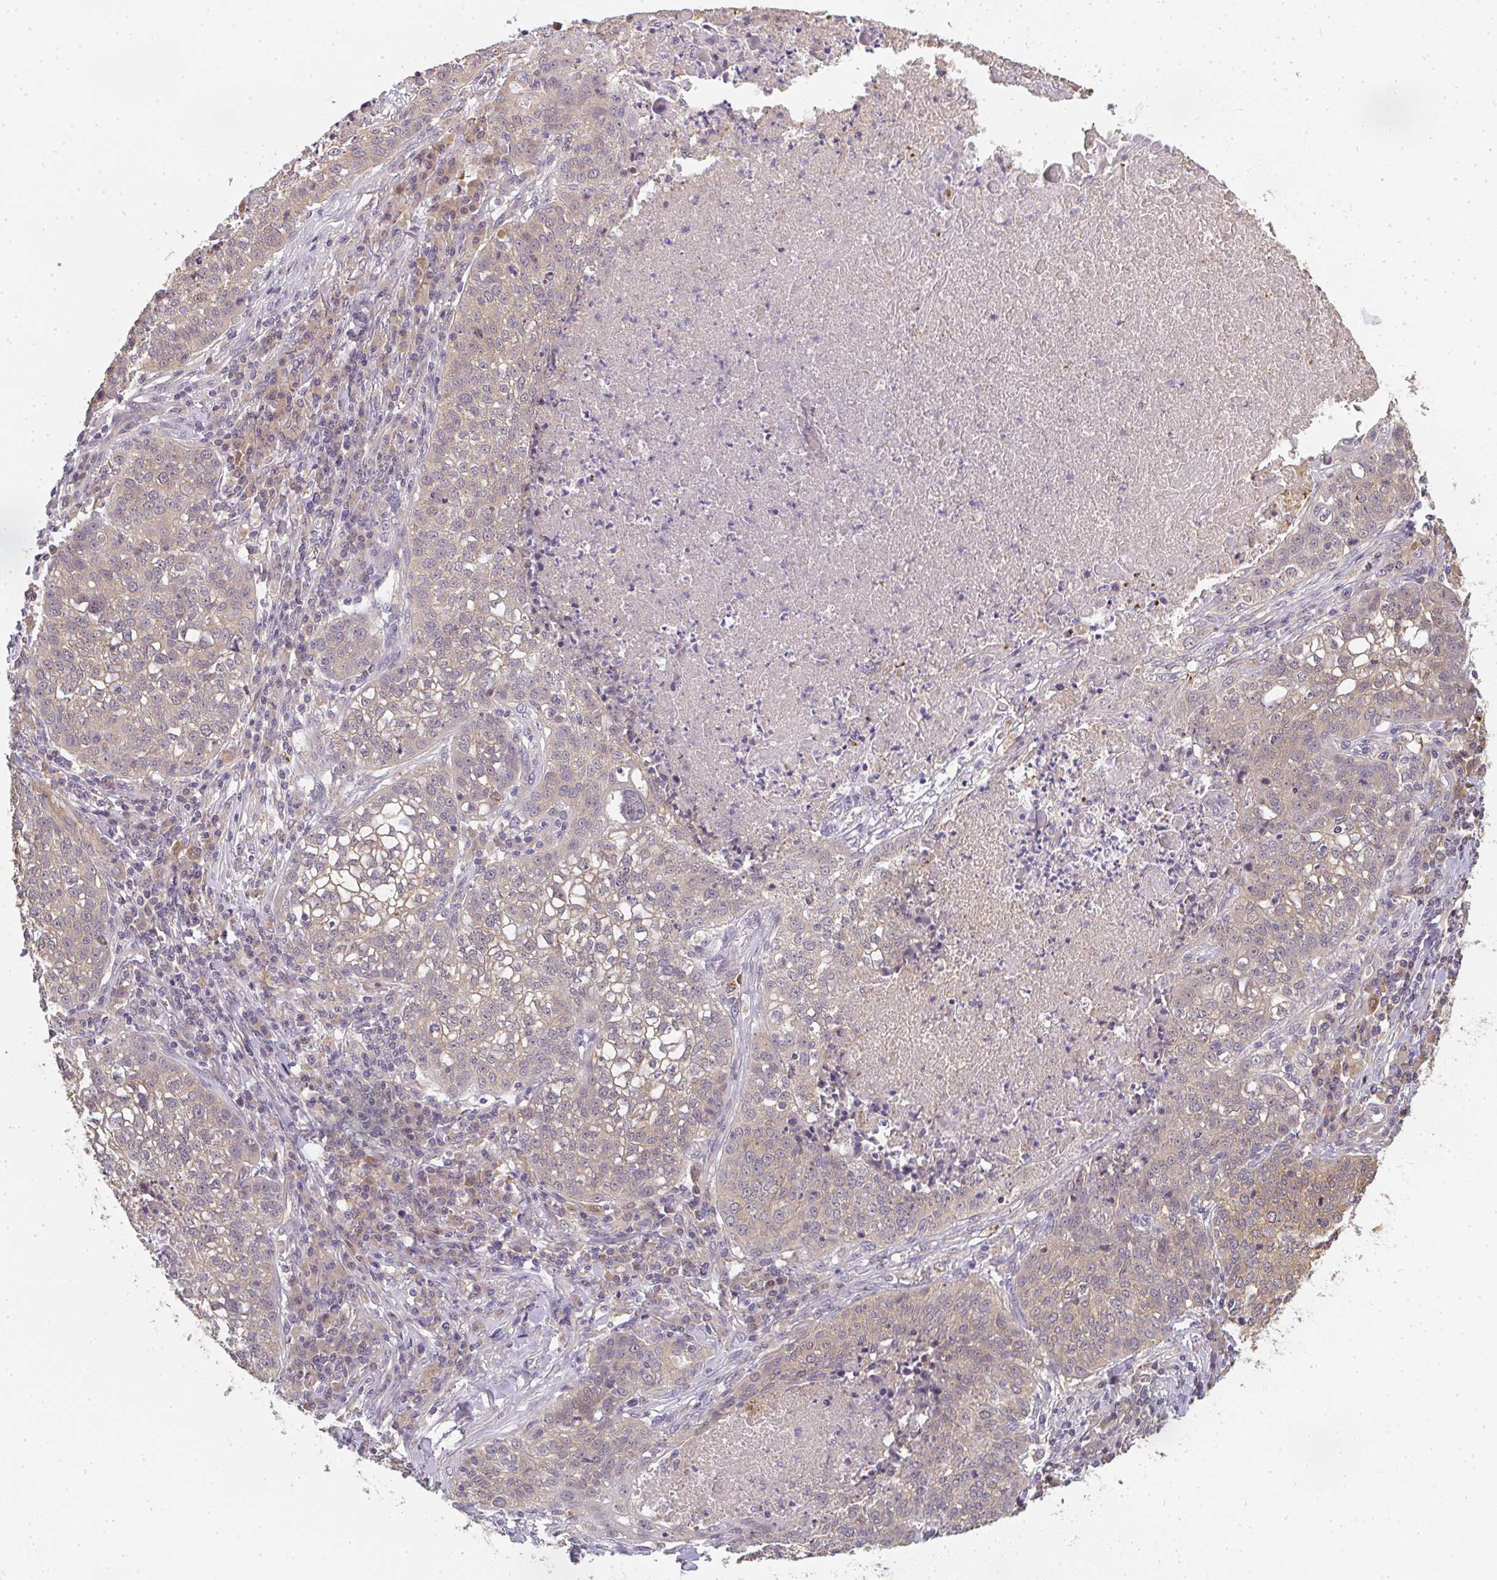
{"staining": {"intensity": "weak", "quantity": "25%-75%", "location": "cytoplasmic/membranous"}, "tissue": "lung cancer", "cell_type": "Tumor cells", "image_type": "cancer", "snomed": [{"axis": "morphology", "description": "Squamous cell carcinoma, NOS"}, {"axis": "topography", "description": "Lung"}], "caption": "There is low levels of weak cytoplasmic/membranous positivity in tumor cells of lung cancer (squamous cell carcinoma), as demonstrated by immunohistochemical staining (brown color).", "gene": "SLC35B3", "patient": {"sex": "male", "age": 63}}